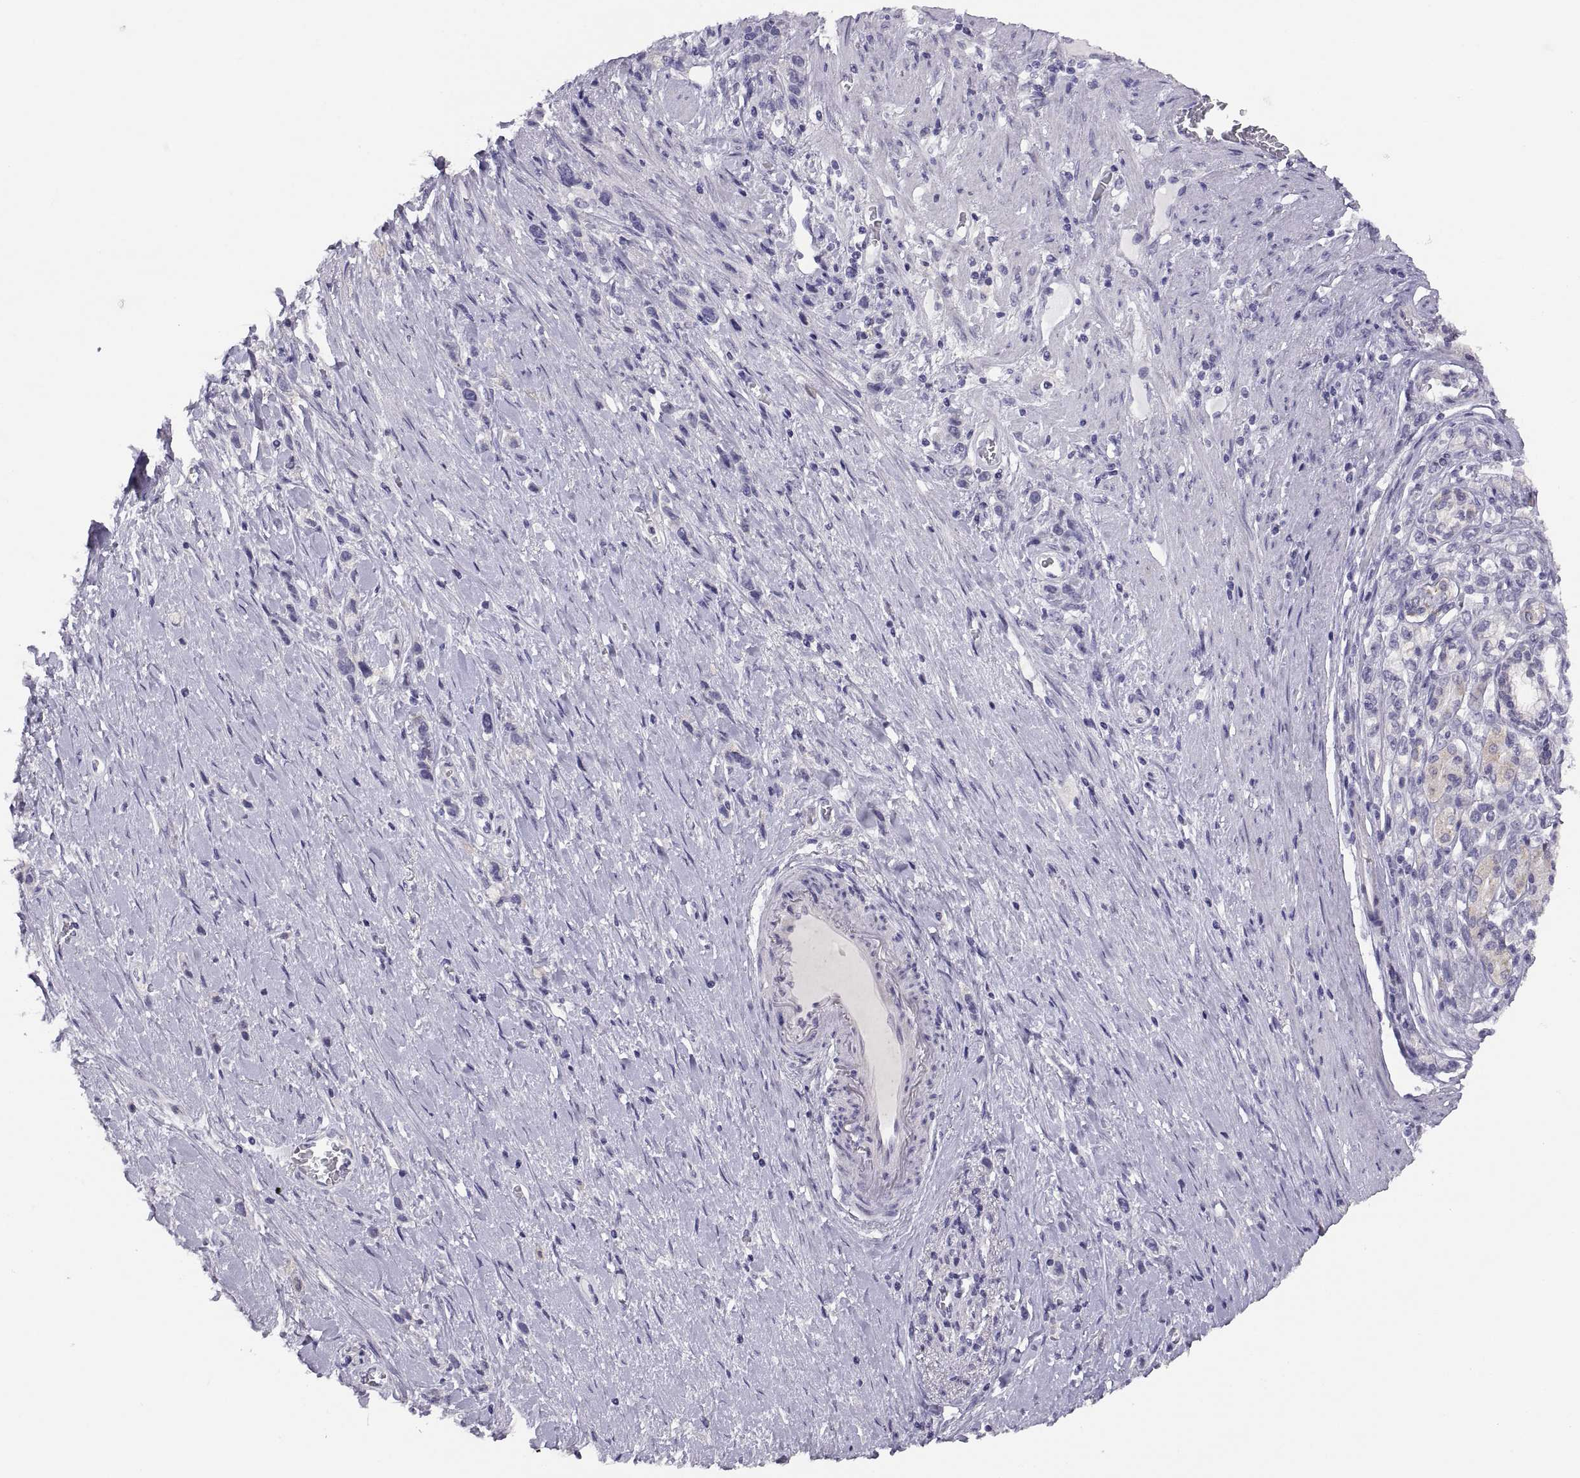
{"staining": {"intensity": "weak", "quantity": "<25%", "location": "cytoplasmic/membranous"}, "tissue": "stomach cancer", "cell_type": "Tumor cells", "image_type": "cancer", "snomed": [{"axis": "morphology", "description": "Normal tissue, NOS"}, {"axis": "morphology", "description": "Adenocarcinoma, NOS"}, {"axis": "morphology", "description": "Adenocarcinoma, High grade"}, {"axis": "topography", "description": "Stomach, upper"}, {"axis": "topography", "description": "Stomach"}], "caption": "Tumor cells show no significant staining in adenocarcinoma (stomach).", "gene": "STRC", "patient": {"sex": "female", "age": 65}}